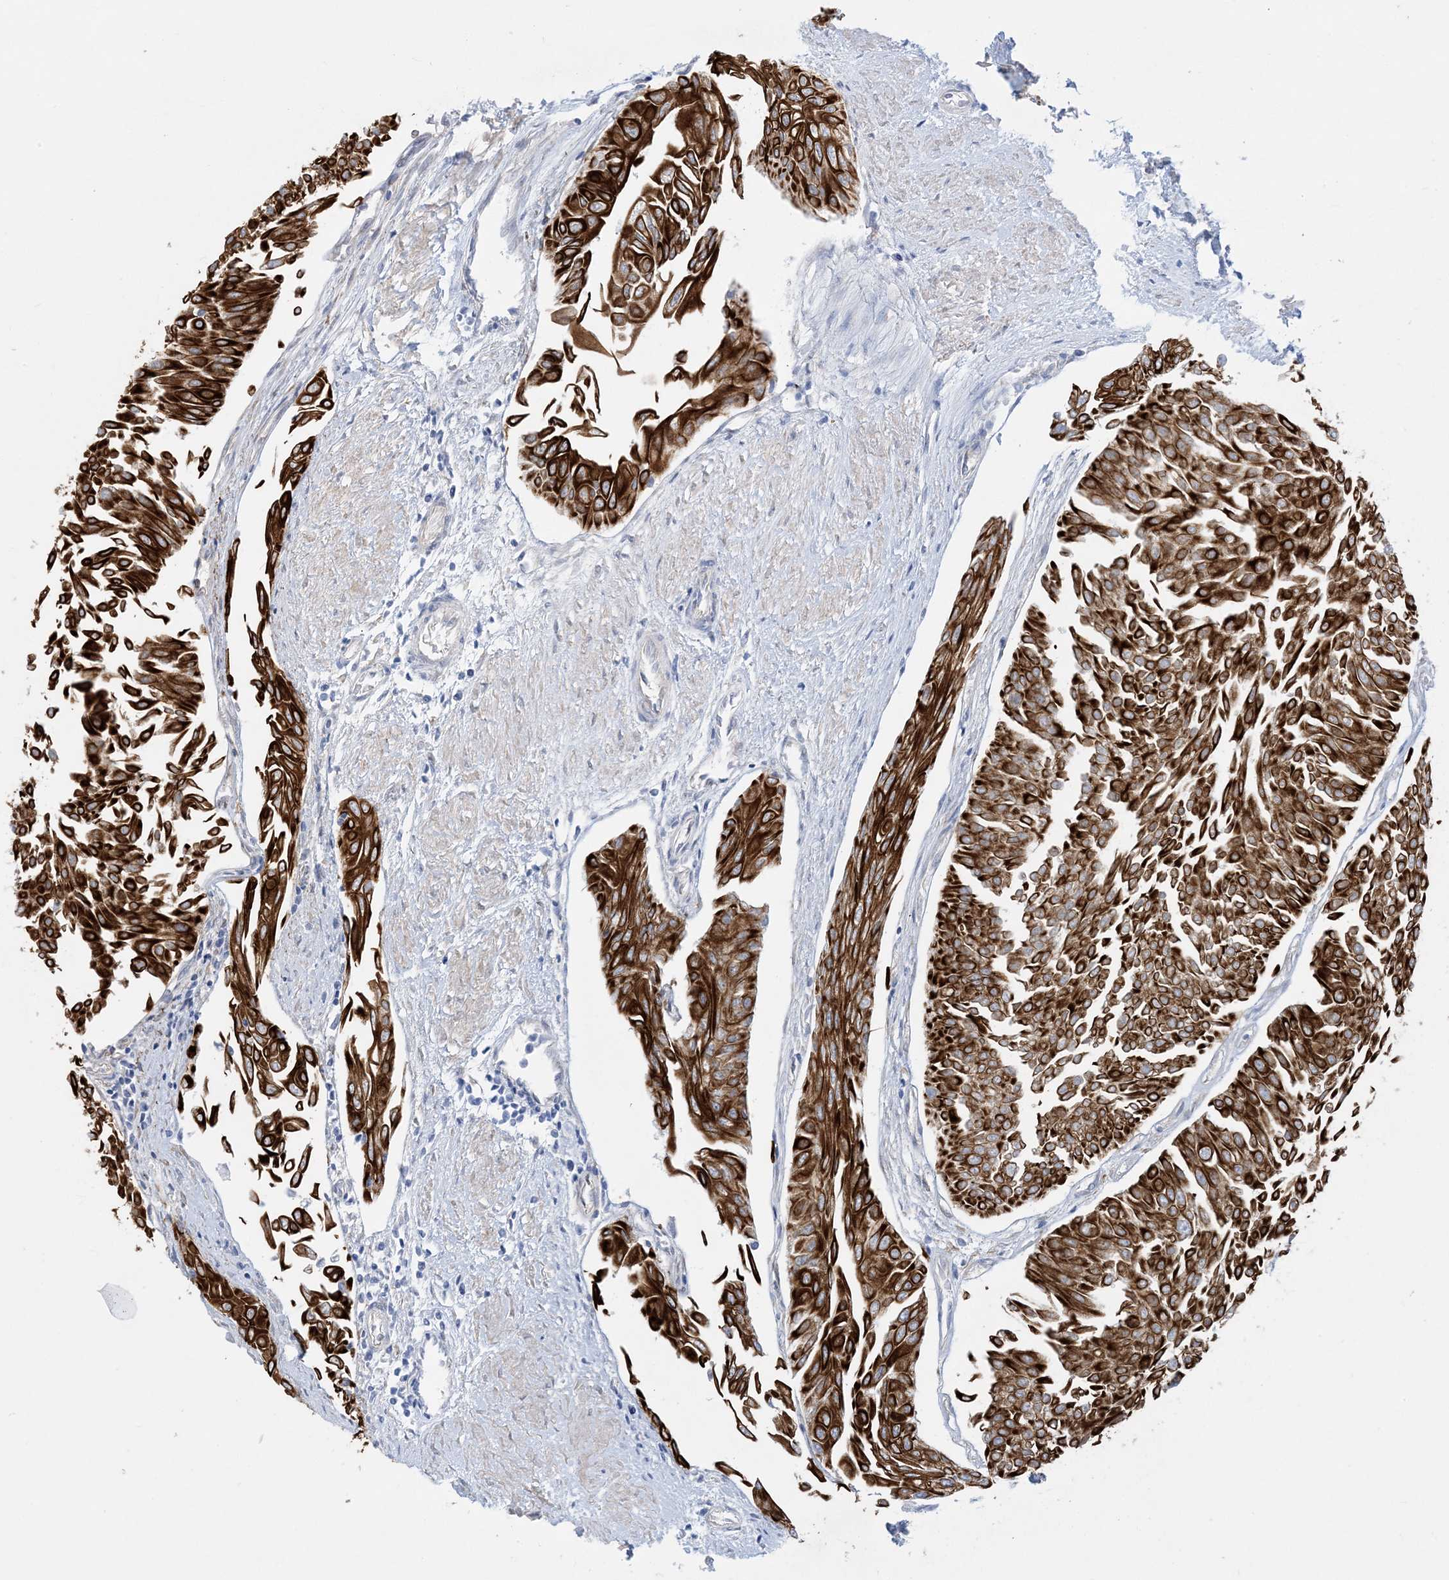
{"staining": {"intensity": "strong", "quantity": ">75%", "location": "cytoplasmic/membranous"}, "tissue": "urothelial cancer", "cell_type": "Tumor cells", "image_type": "cancer", "snomed": [{"axis": "morphology", "description": "Urothelial carcinoma, Low grade"}, {"axis": "topography", "description": "Urinary bladder"}], "caption": "A high-resolution micrograph shows immunohistochemistry (IHC) staining of urothelial cancer, which reveals strong cytoplasmic/membranous expression in approximately >75% of tumor cells.", "gene": "RBMS3", "patient": {"sex": "male", "age": 67}}